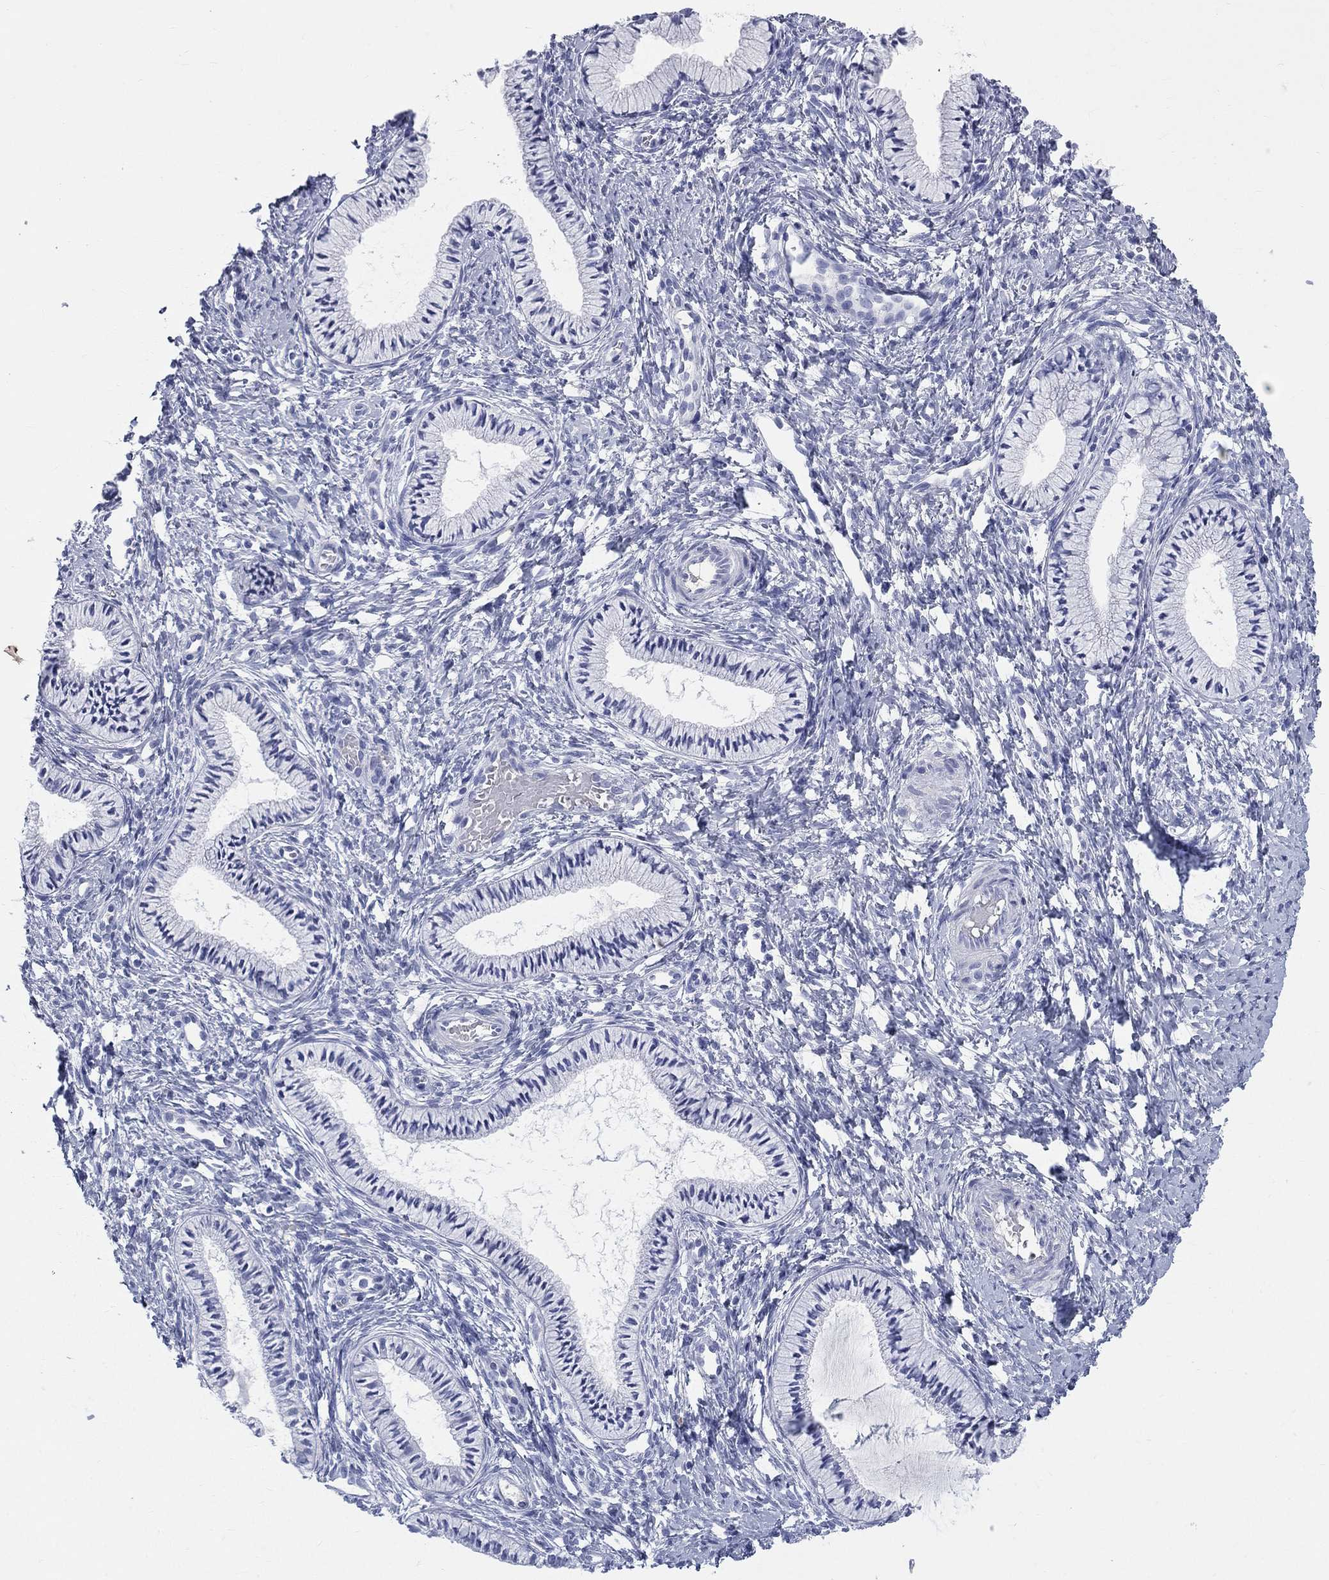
{"staining": {"intensity": "negative", "quantity": "none", "location": "none"}, "tissue": "cervix", "cell_type": "Glandular cells", "image_type": "normal", "snomed": [{"axis": "morphology", "description": "Normal tissue, NOS"}, {"axis": "topography", "description": "Cervix"}], "caption": "Immunohistochemistry of benign human cervix reveals no expression in glandular cells.", "gene": "HP", "patient": {"sex": "female", "age": 39}}